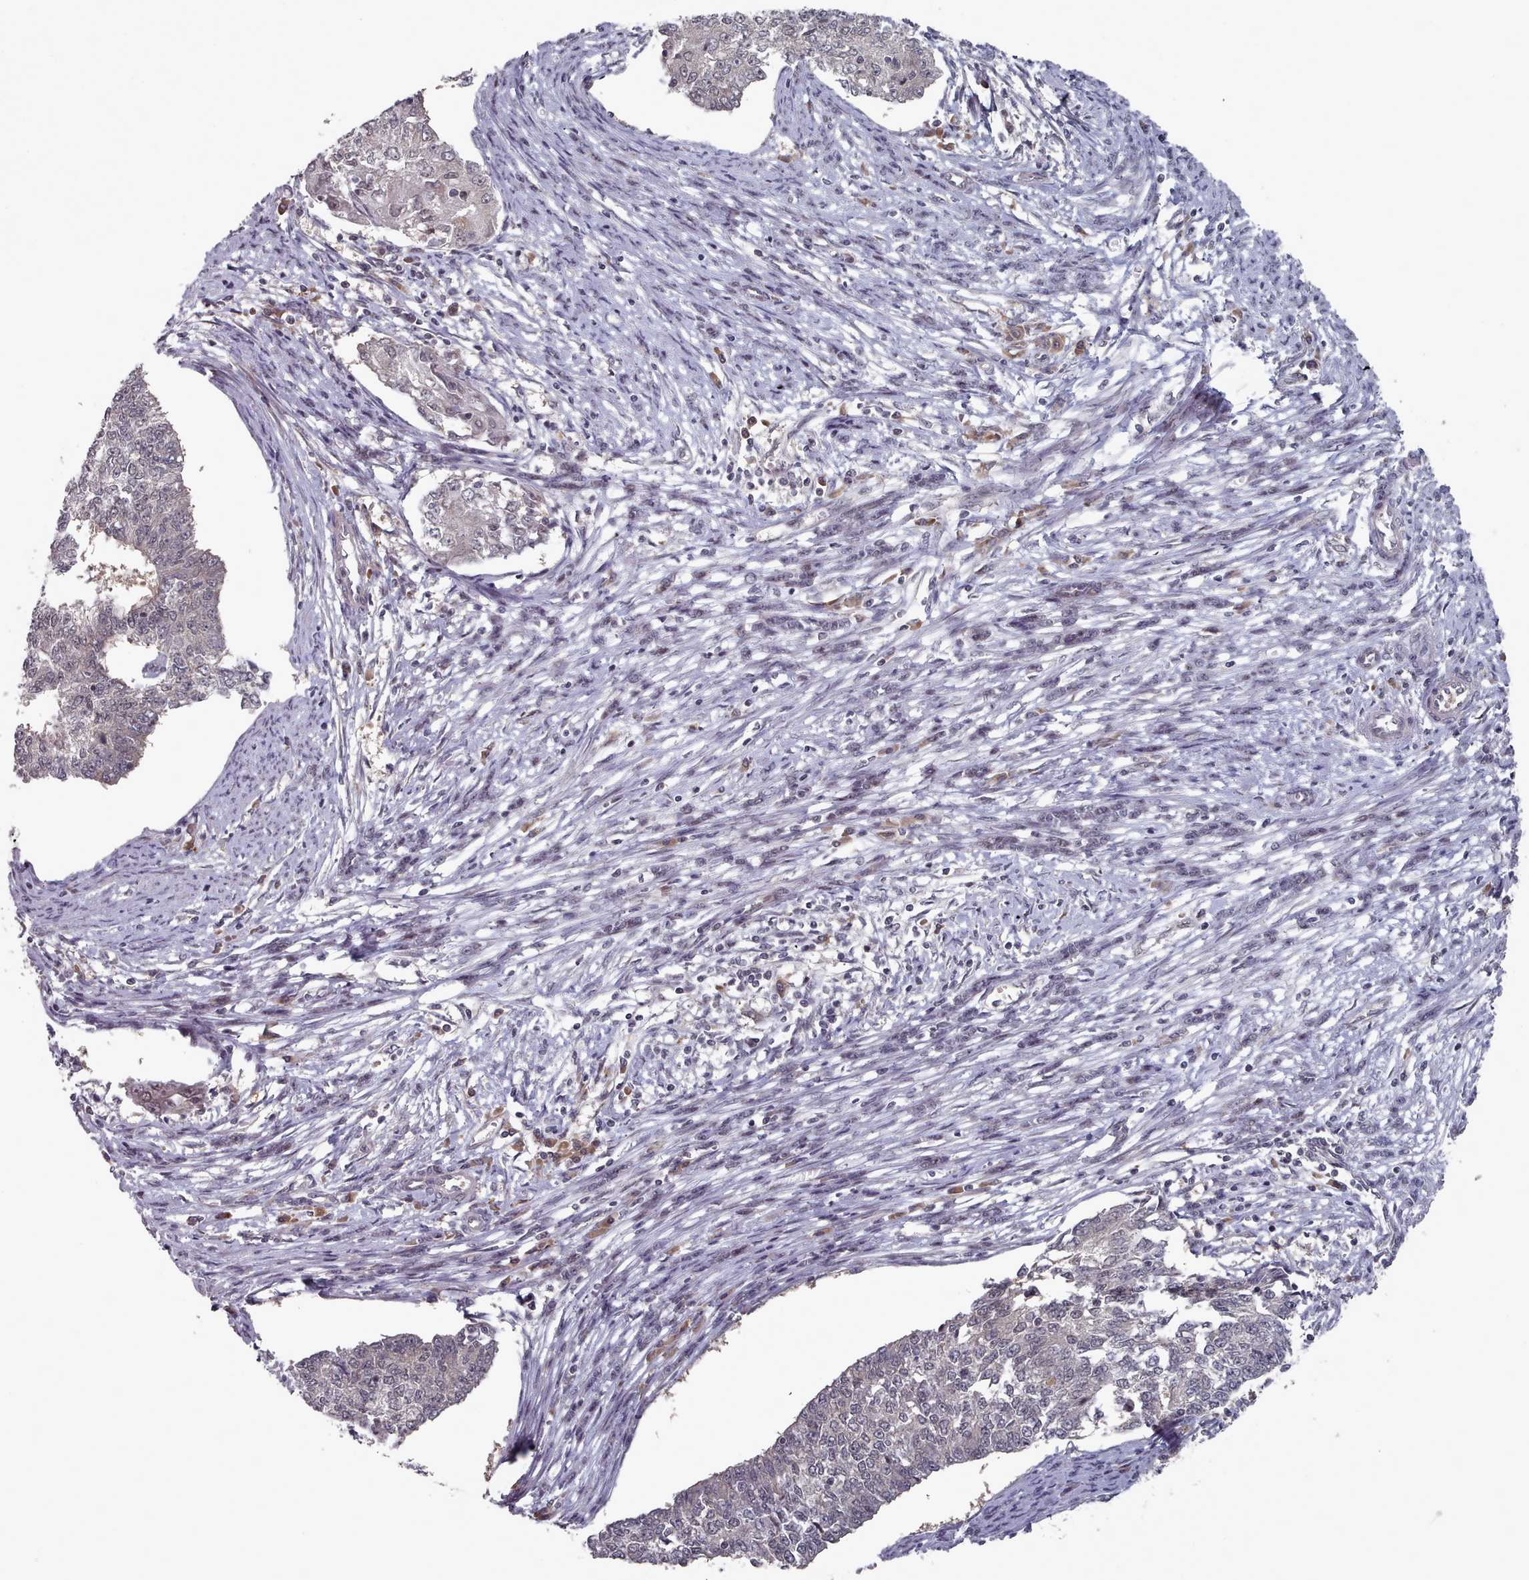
{"staining": {"intensity": "negative", "quantity": "none", "location": "none"}, "tissue": "endometrial cancer", "cell_type": "Tumor cells", "image_type": "cancer", "snomed": [{"axis": "morphology", "description": "Adenocarcinoma, NOS"}, {"axis": "topography", "description": "Endometrium"}], "caption": "Tumor cells show no significant staining in endometrial cancer. The staining is performed using DAB brown chromogen with nuclei counter-stained in using hematoxylin.", "gene": "HYAL3", "patient": {"sex": "female", "age": 56}}